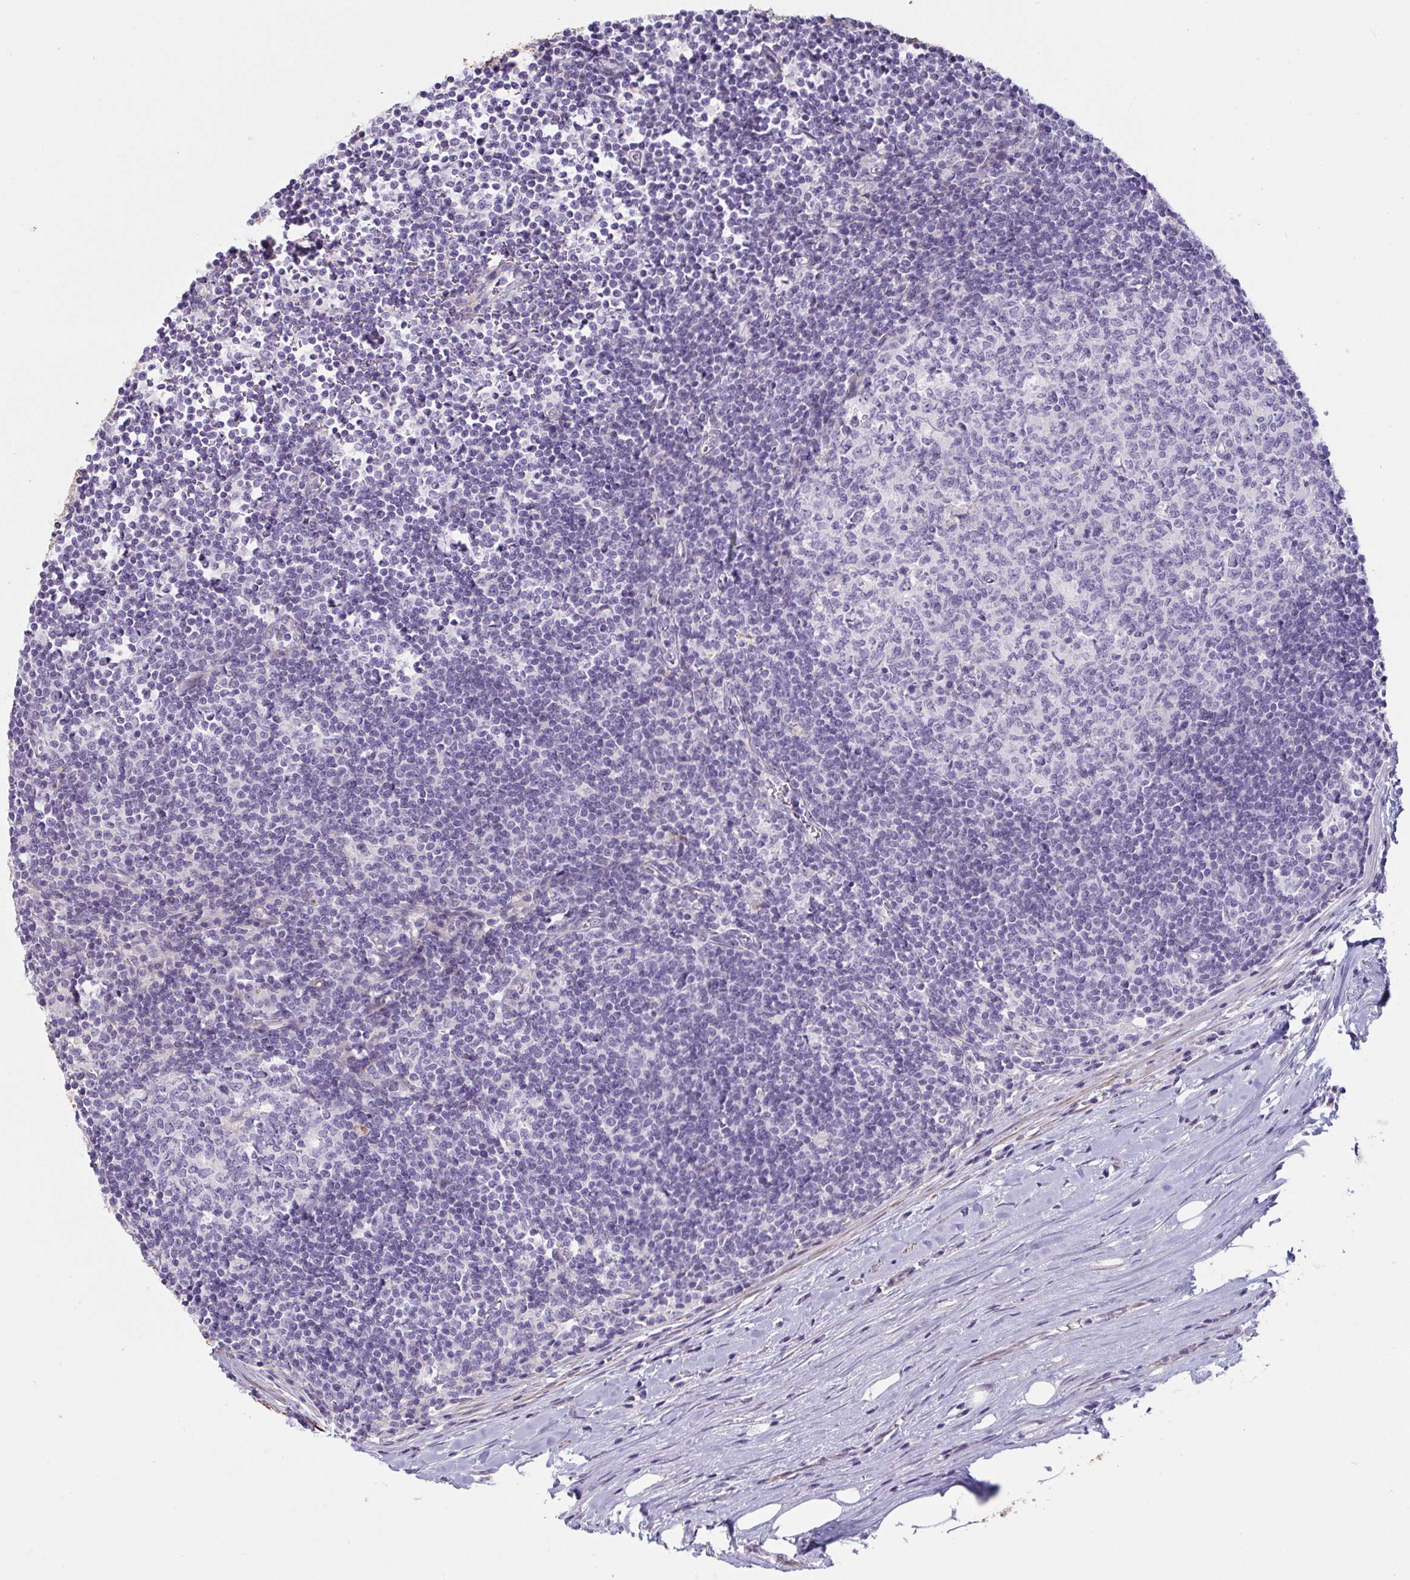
{"staining": {"intensity": "negative", "quantity": "none", "location": "none"}, "tissue": "lymph node", "cell_type": "Germinal center cells", "image_type": "normal", "snomed": [{"axis": "morphology", "description": "Normal tissue, NOS"}, {"axis": "topography", "description": "Lymph node"}], "caption": "Immunohistochemical staining of benign lymph node reveals no significant positivity in germinal center cells. The staining is performed using DAB (3,3'-diaminobenzidine) brown chromogen with nuclei counter-stained in using hematoxylin.", "gene": "OR5P3", "patient": {"sex": "male", "age": 67}}